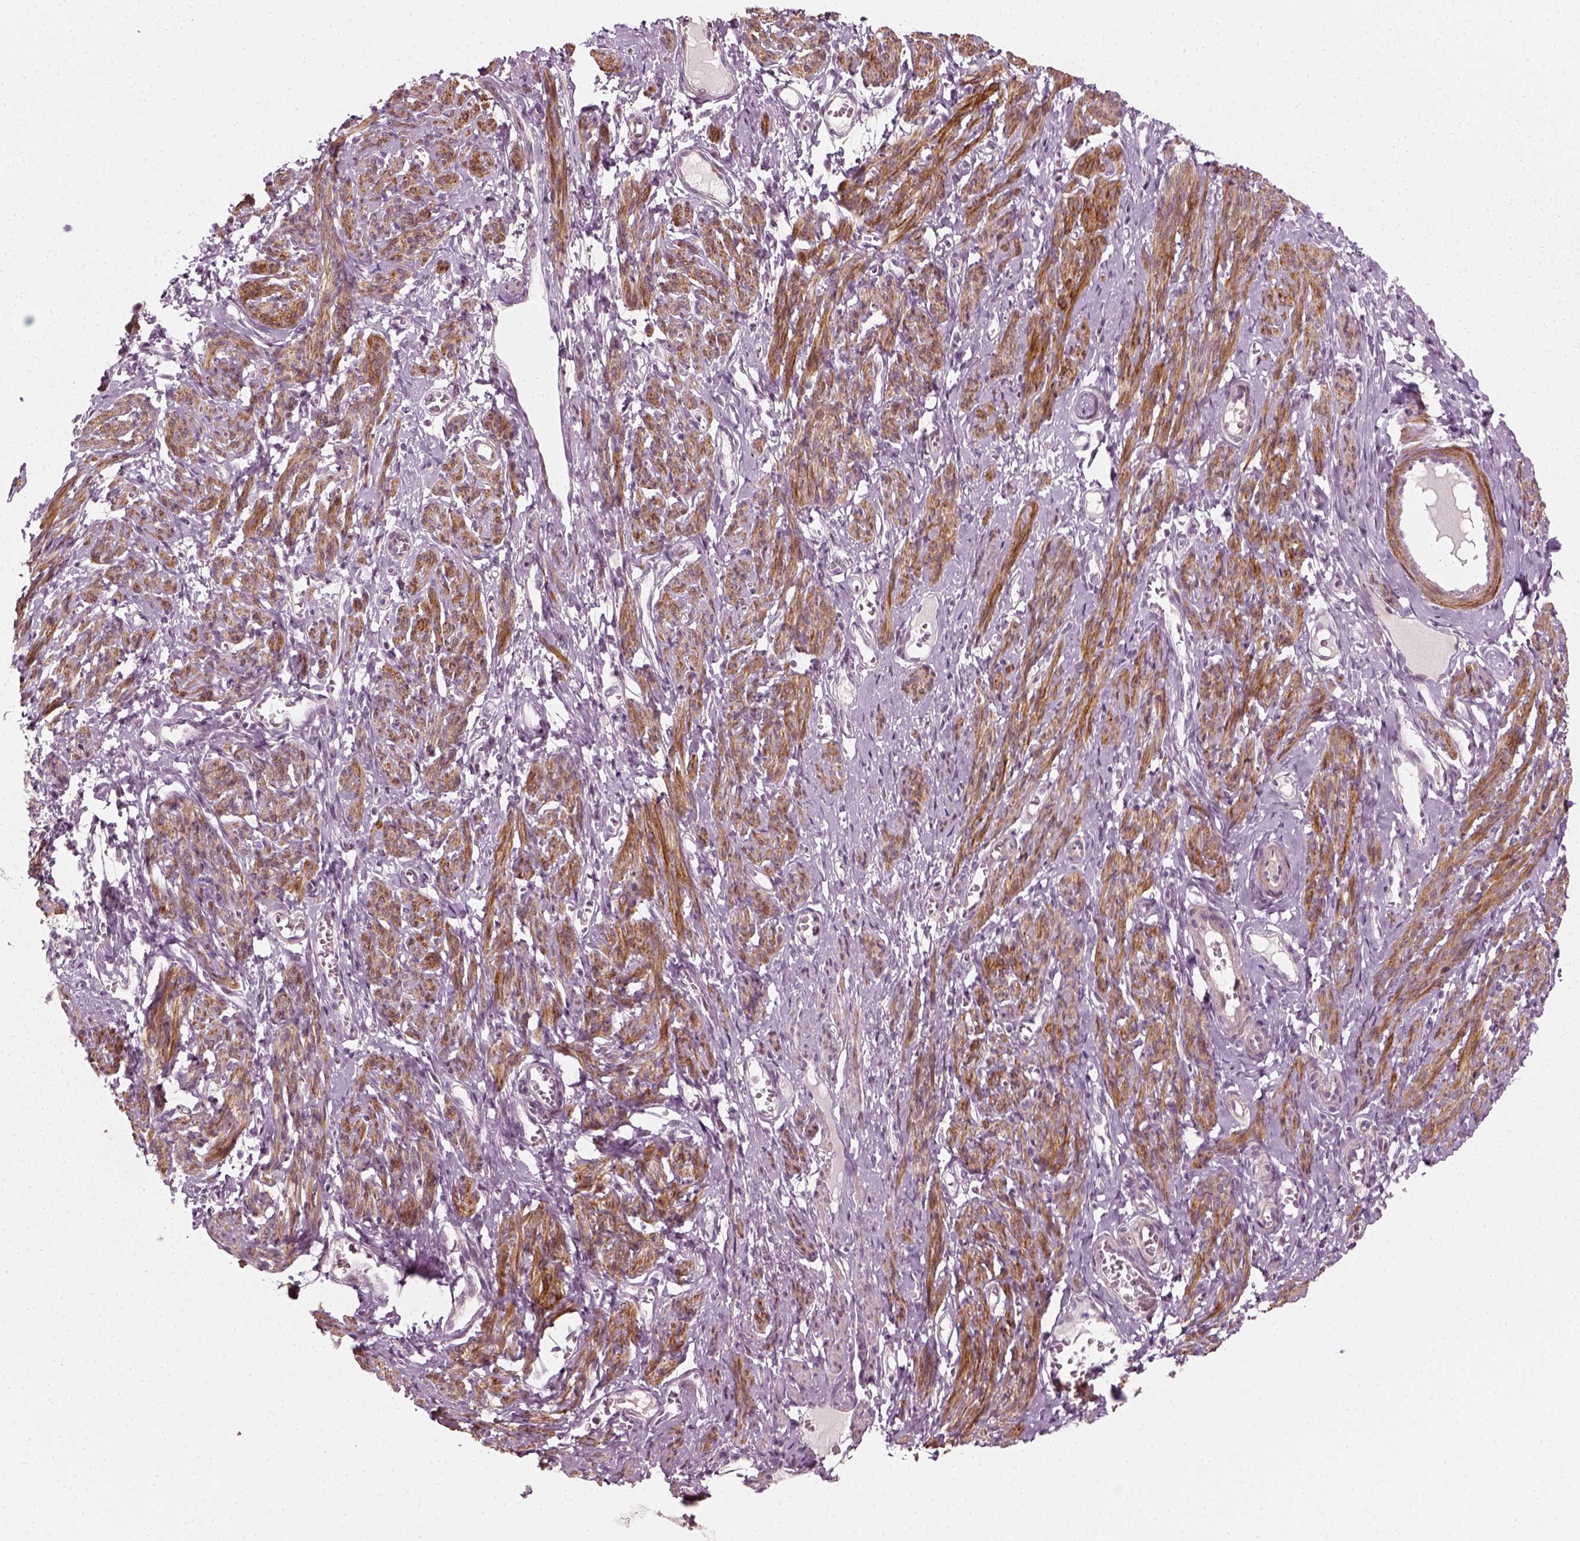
{"staining": {"intensity": "moderate", "quantity": ">75%", "location": "cytoplasmic/membranous"}, "tissue": "smooth muscle", "cell_type": "Smooth muscle cells", "image_type": "normal", "snomed": [{"axis": "morphology", "description": "Normal tissue, NOS"}, {"axis": "topography", "description": "Smooth muscle"}], "caption": "Immunohistochemical staining of normal human smooth muscle demonstrates medium levels of moderate cytoplasmic/membranous staining in about >75% of smooth muscle cells.", "gene": "MLIP", "patient": {"sex": "female", "age": 65}}